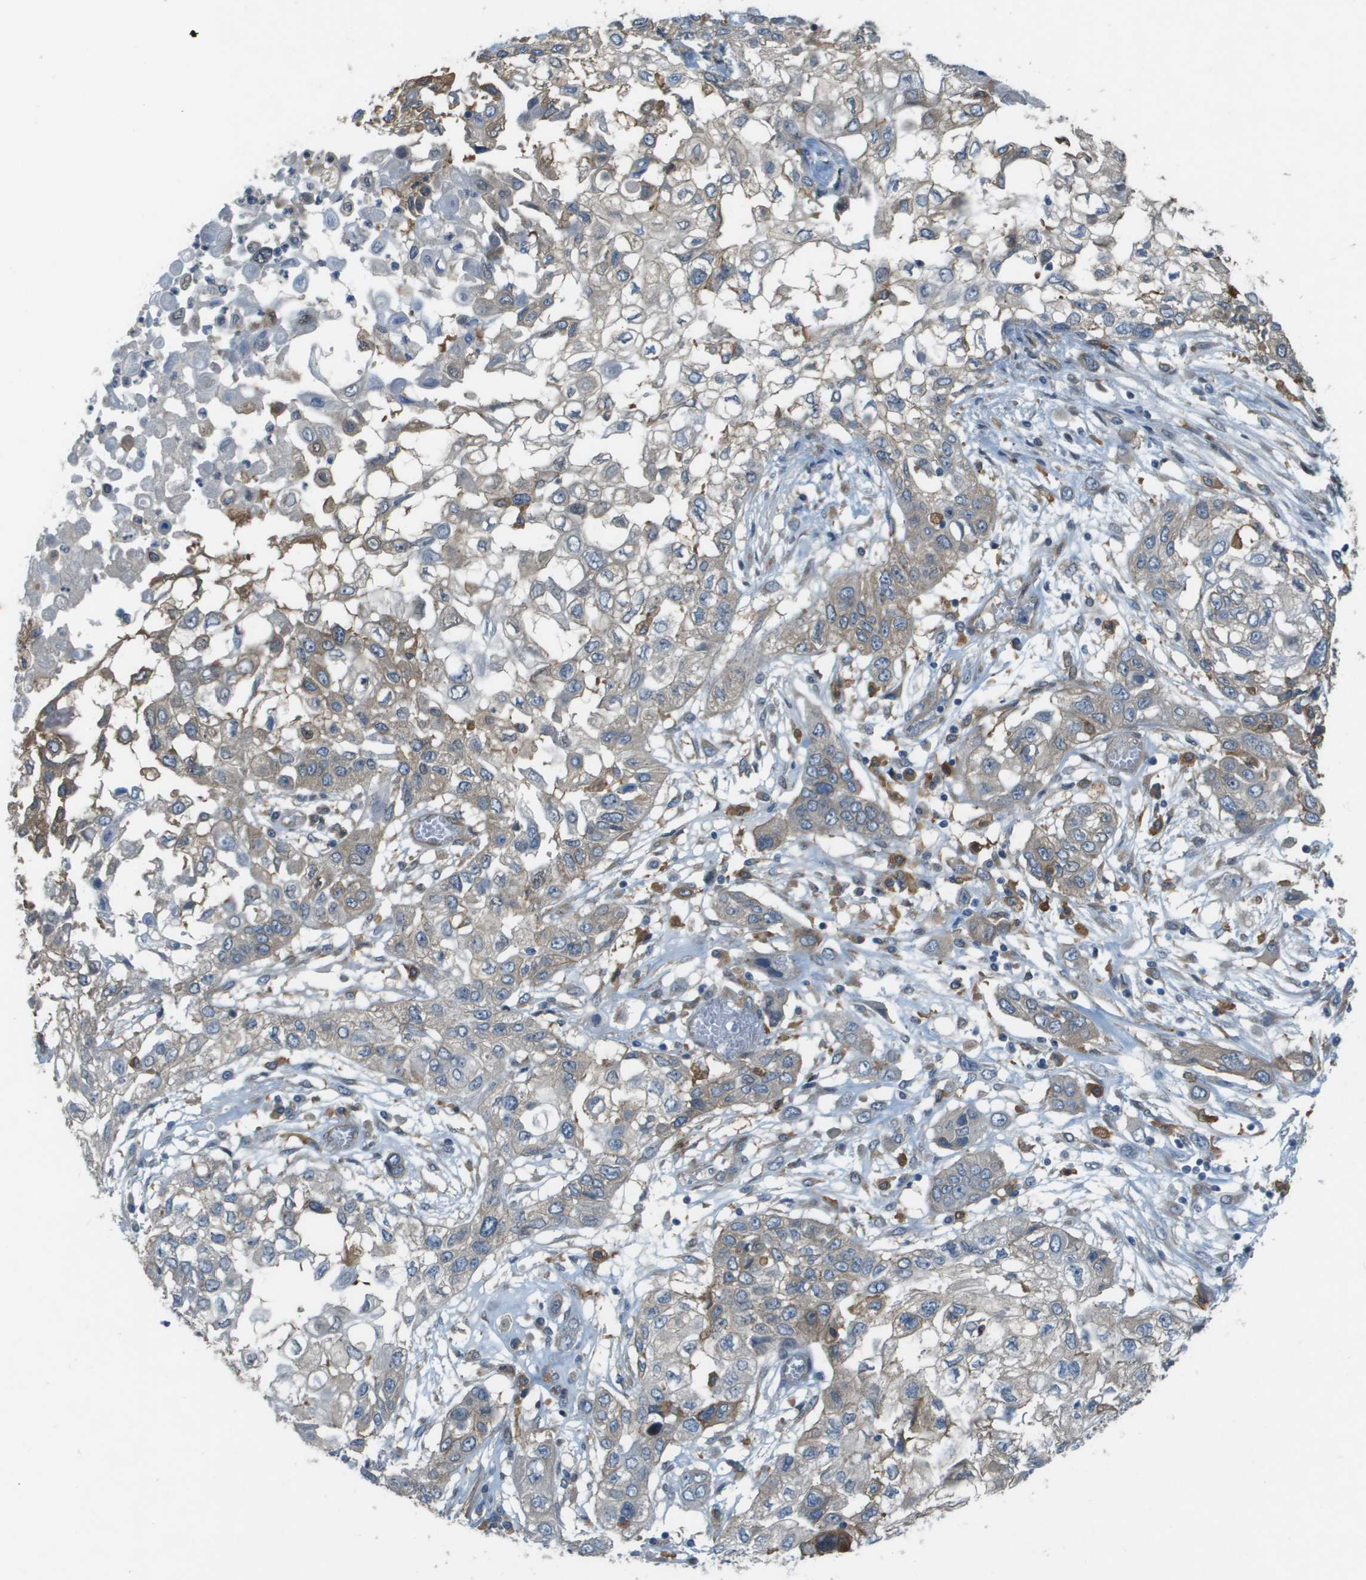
{"staining": {"intensity": "moderate", "quantity": "25%-75%", "location": "cytoplasmic/membranous"}, "tissue": "lung cancer", "cell_type": "Tumor cells", "image_type": "cancer", "snomed": [{"axis": "morphology", "description": "Squamous cell carcinoma, NOS"}, {"axis": "topography", "description": "Lung"}], "caption": "Protein expression by immunohistochemistry shows moderate cytoplasmic/membranous staining in about 25%-75% of tumor cells in lung cancer (squamous cell carcinoma).", "gene": "CORO1B", "patient": {"sex": "male", "age": 71}}